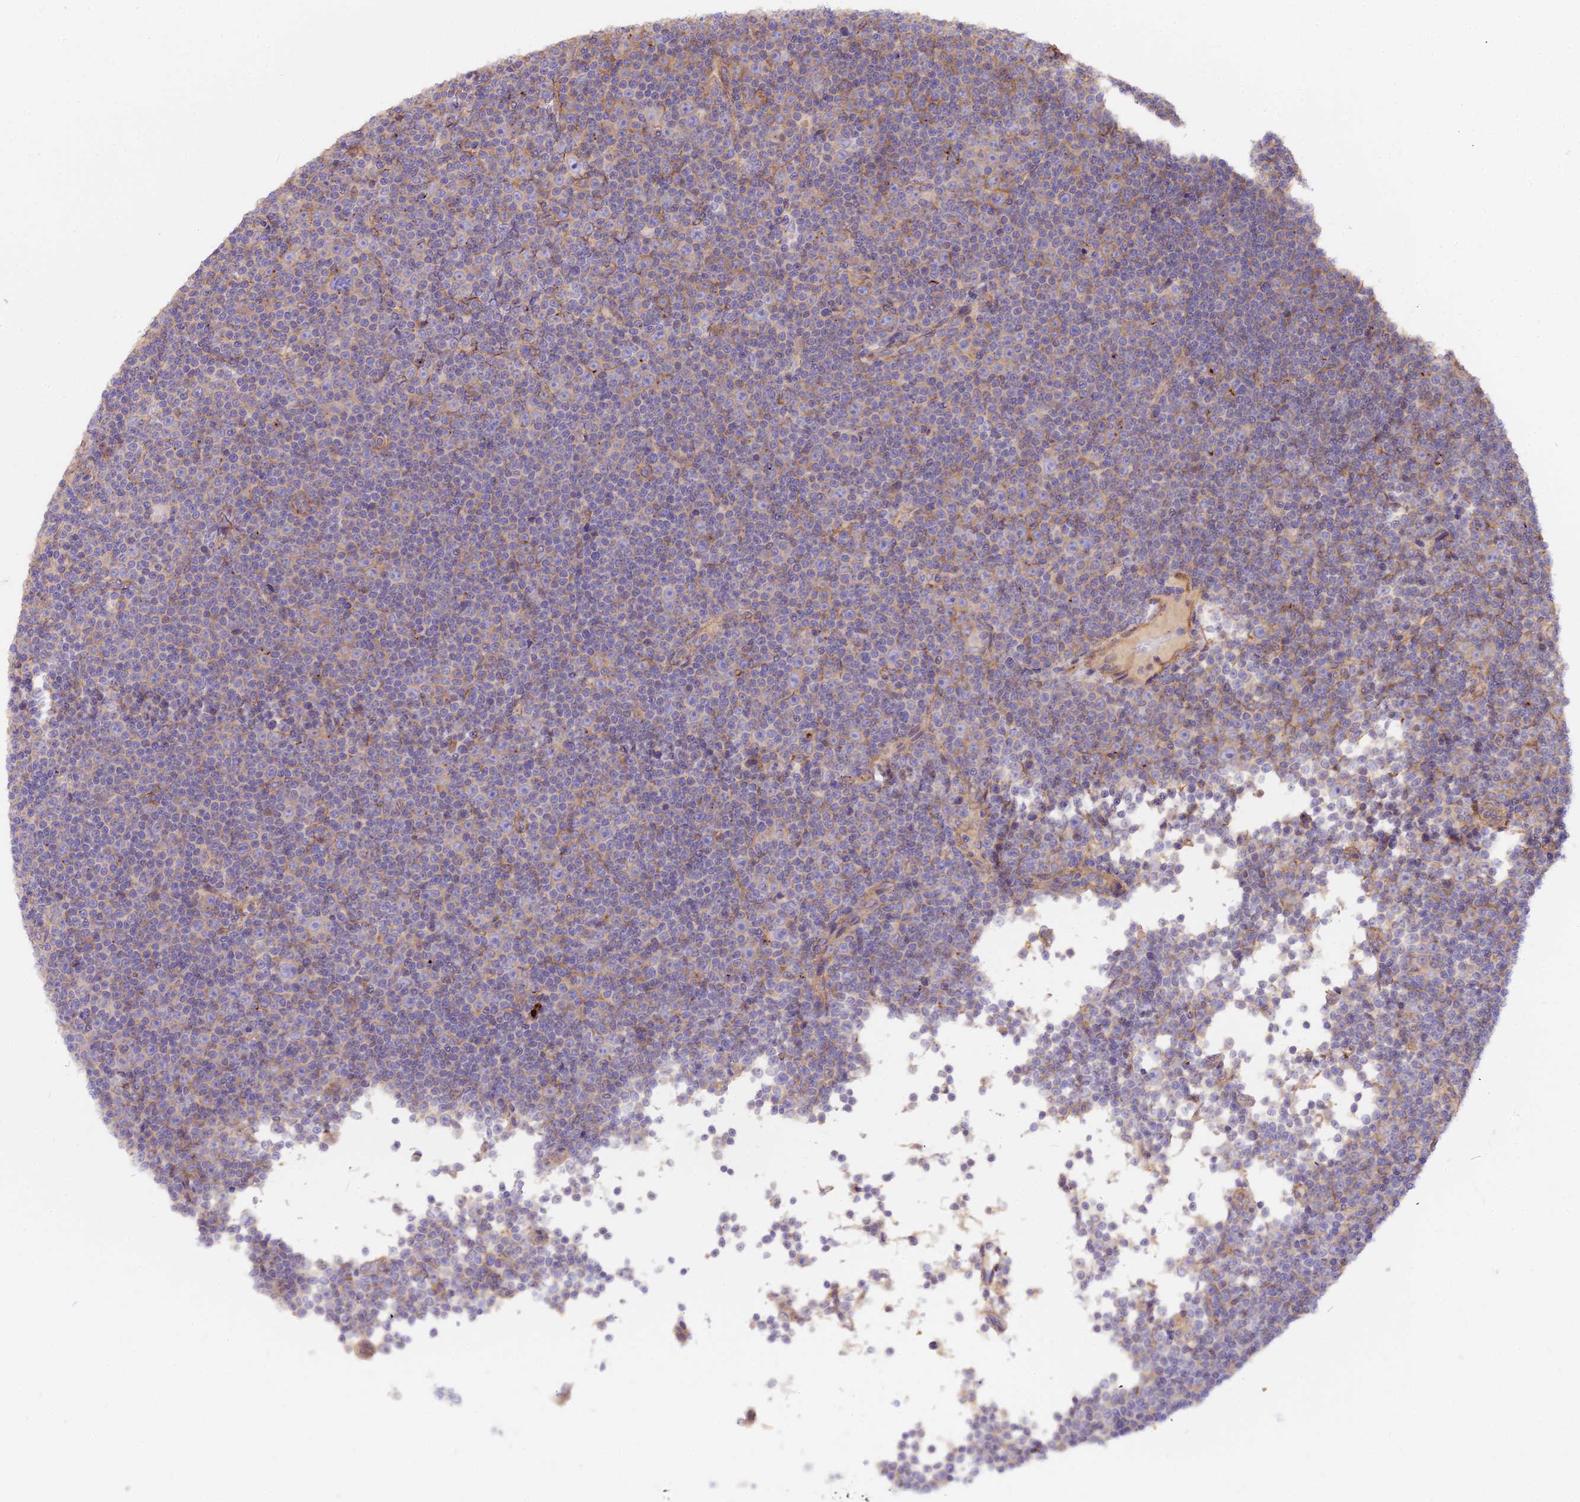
{"staining": {"intensity": "weak", "quantity": "<25%", "location": "cytoplasmic/membranous"}, "tissue": "lymphoma", "cell_type": "Tumor cells", "image_type": "cancer", "snomed": [{"axis": "morphology", "description": "Malignant lymphoma, non-Hodgkin's type, Low grade"}, {"axis": "topography", "description": "Lymph node"}], "caption": "Immunohistochemistry (IHC) image of neoplastic tissue: lymphoma stained with DAB (3,3'-diaminobenzidine) shows no significant protein staining in tumor cells.", "gene": "GLYAT", "patient": {"sex": "female", "age": 67}}